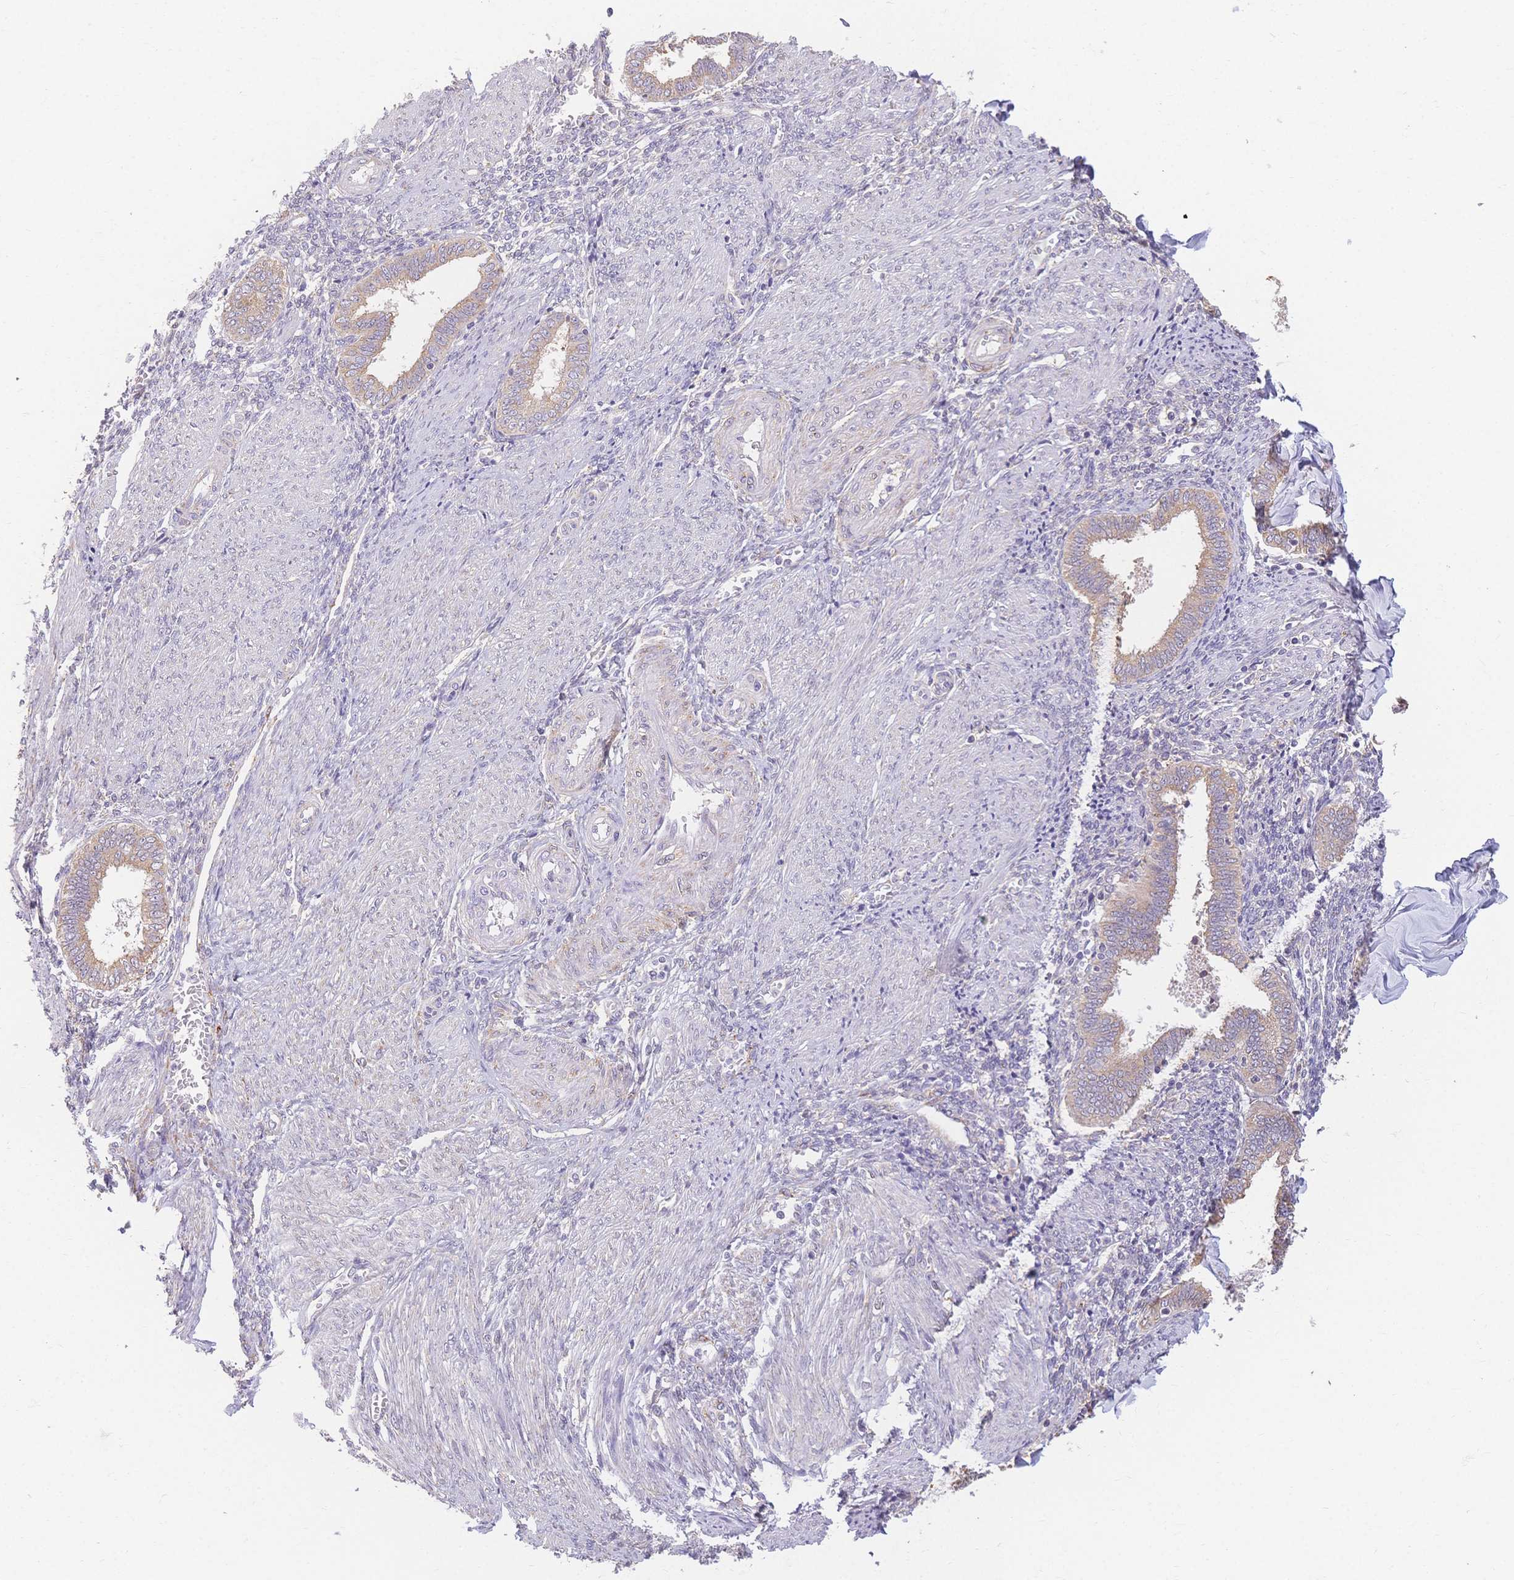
{"staining": {"intensity": "negative", "quantity": "none", "location": "none"}, "tissue": "endometrium", "cell_type": "Cells in endometrial stroma", "image_type": "normal", "snomed": [{"axis": "morphology", "description": "Normal tissue, NOS"}, {"axis": "topography", "description": "Endometrium"}], "caption": "Immunohistochemical staining of unremarkable endometrium reveals no significant staining in cells in endometrial stroma.", "gene": "HS3ST5", "patient": {"sex": "female", "age": 42}}